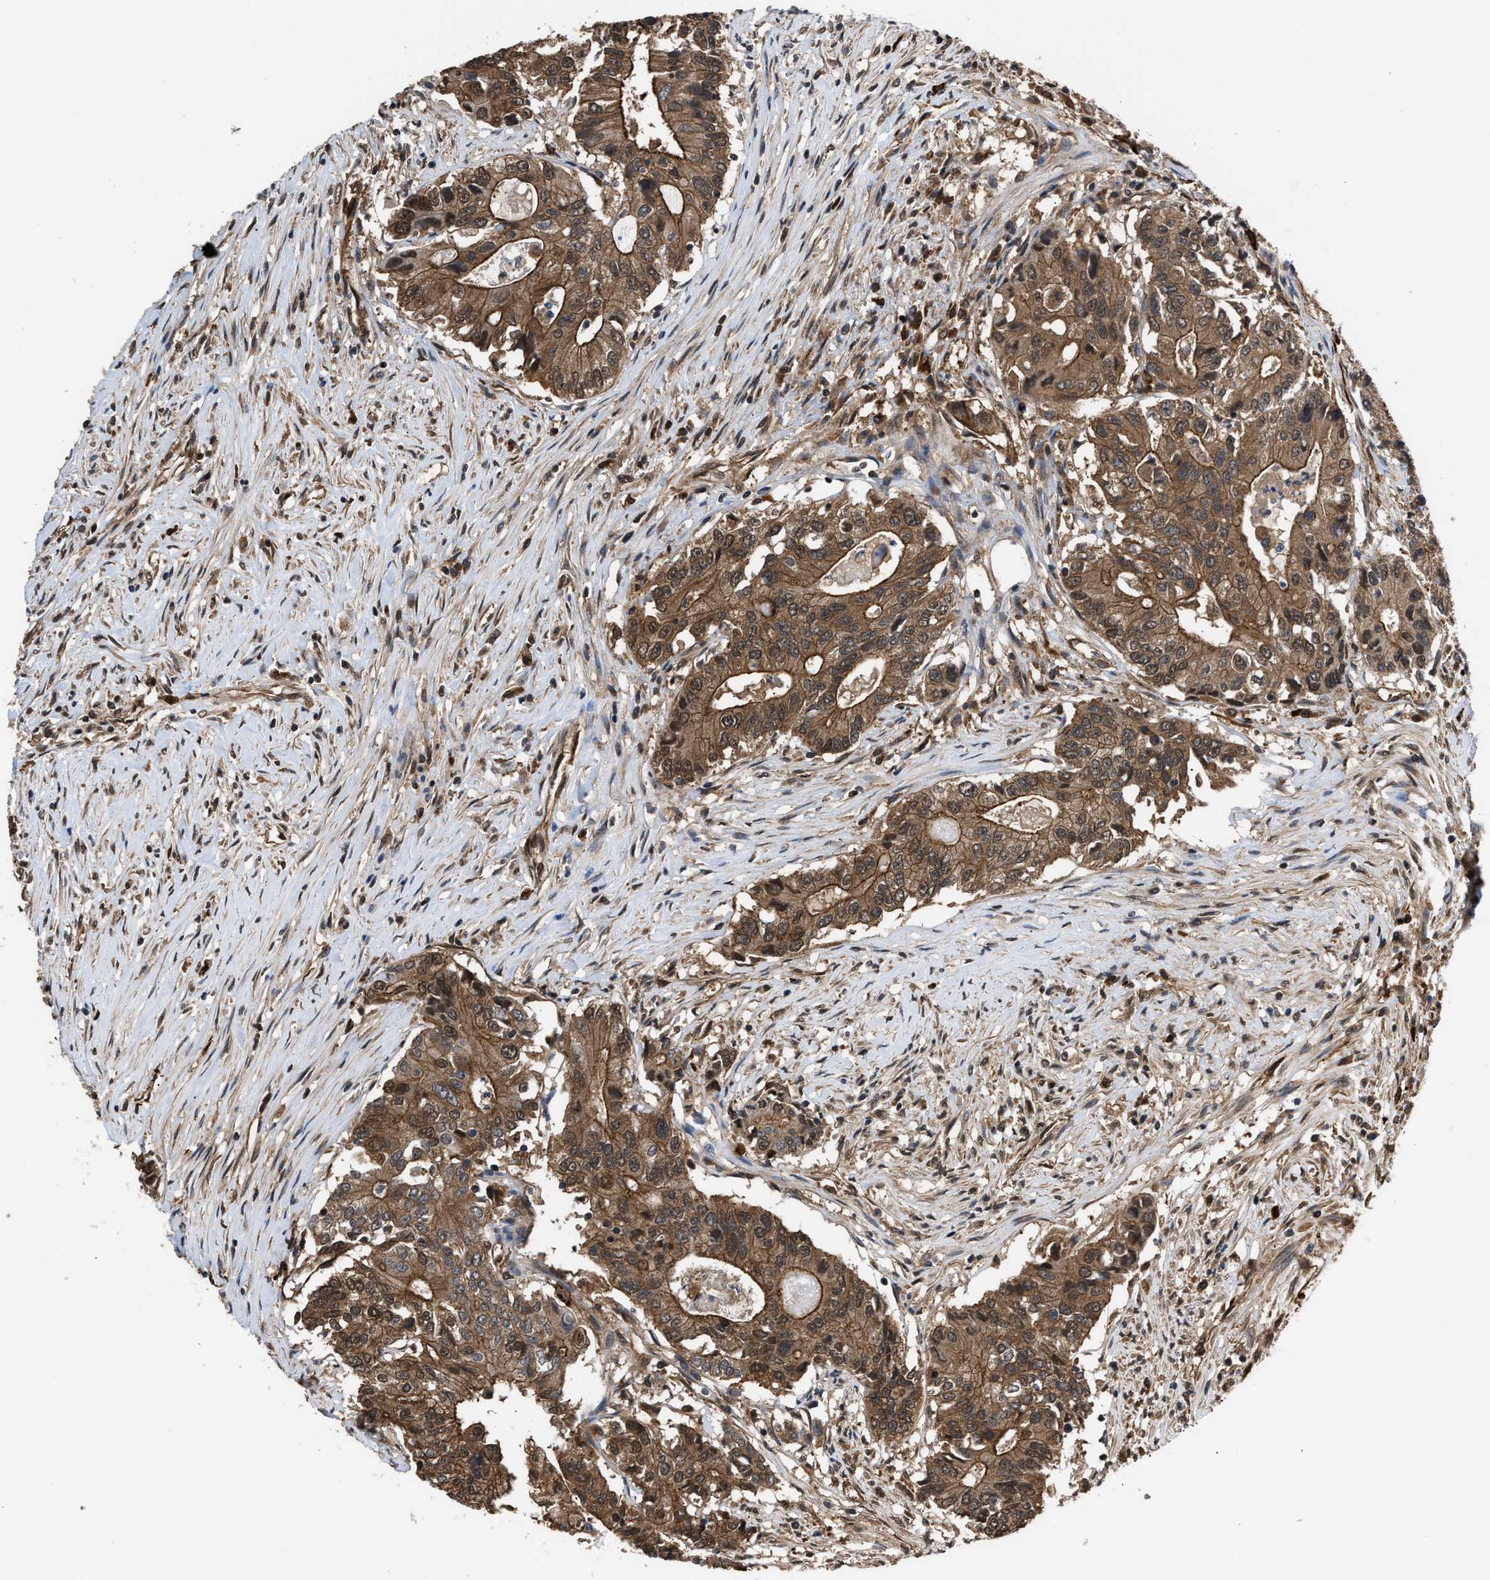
{"staining": {"intensity": "moderate", "quantity": ">75%", "location": "cytoplasmic/membranous,nuclear"}, "tissue": "colorectal cancer", "cell_type": "Tumor cells", "image_type": "cancer", "snomed": [{"axis": "morphology", "description": "Adenocarcinoma, NOS"}, {"axis": "topography", "description": "Colon"}], "caption": "Immunohistochemical staining of human adenocarcinoma (colorectal) demonstrates medium levels of moderate cytoplasmic/membranous and nuclear protein expression in about >75% of tumor cells.", "gene": "SCAI", "patient": {"sex": "female", "age": 77}}